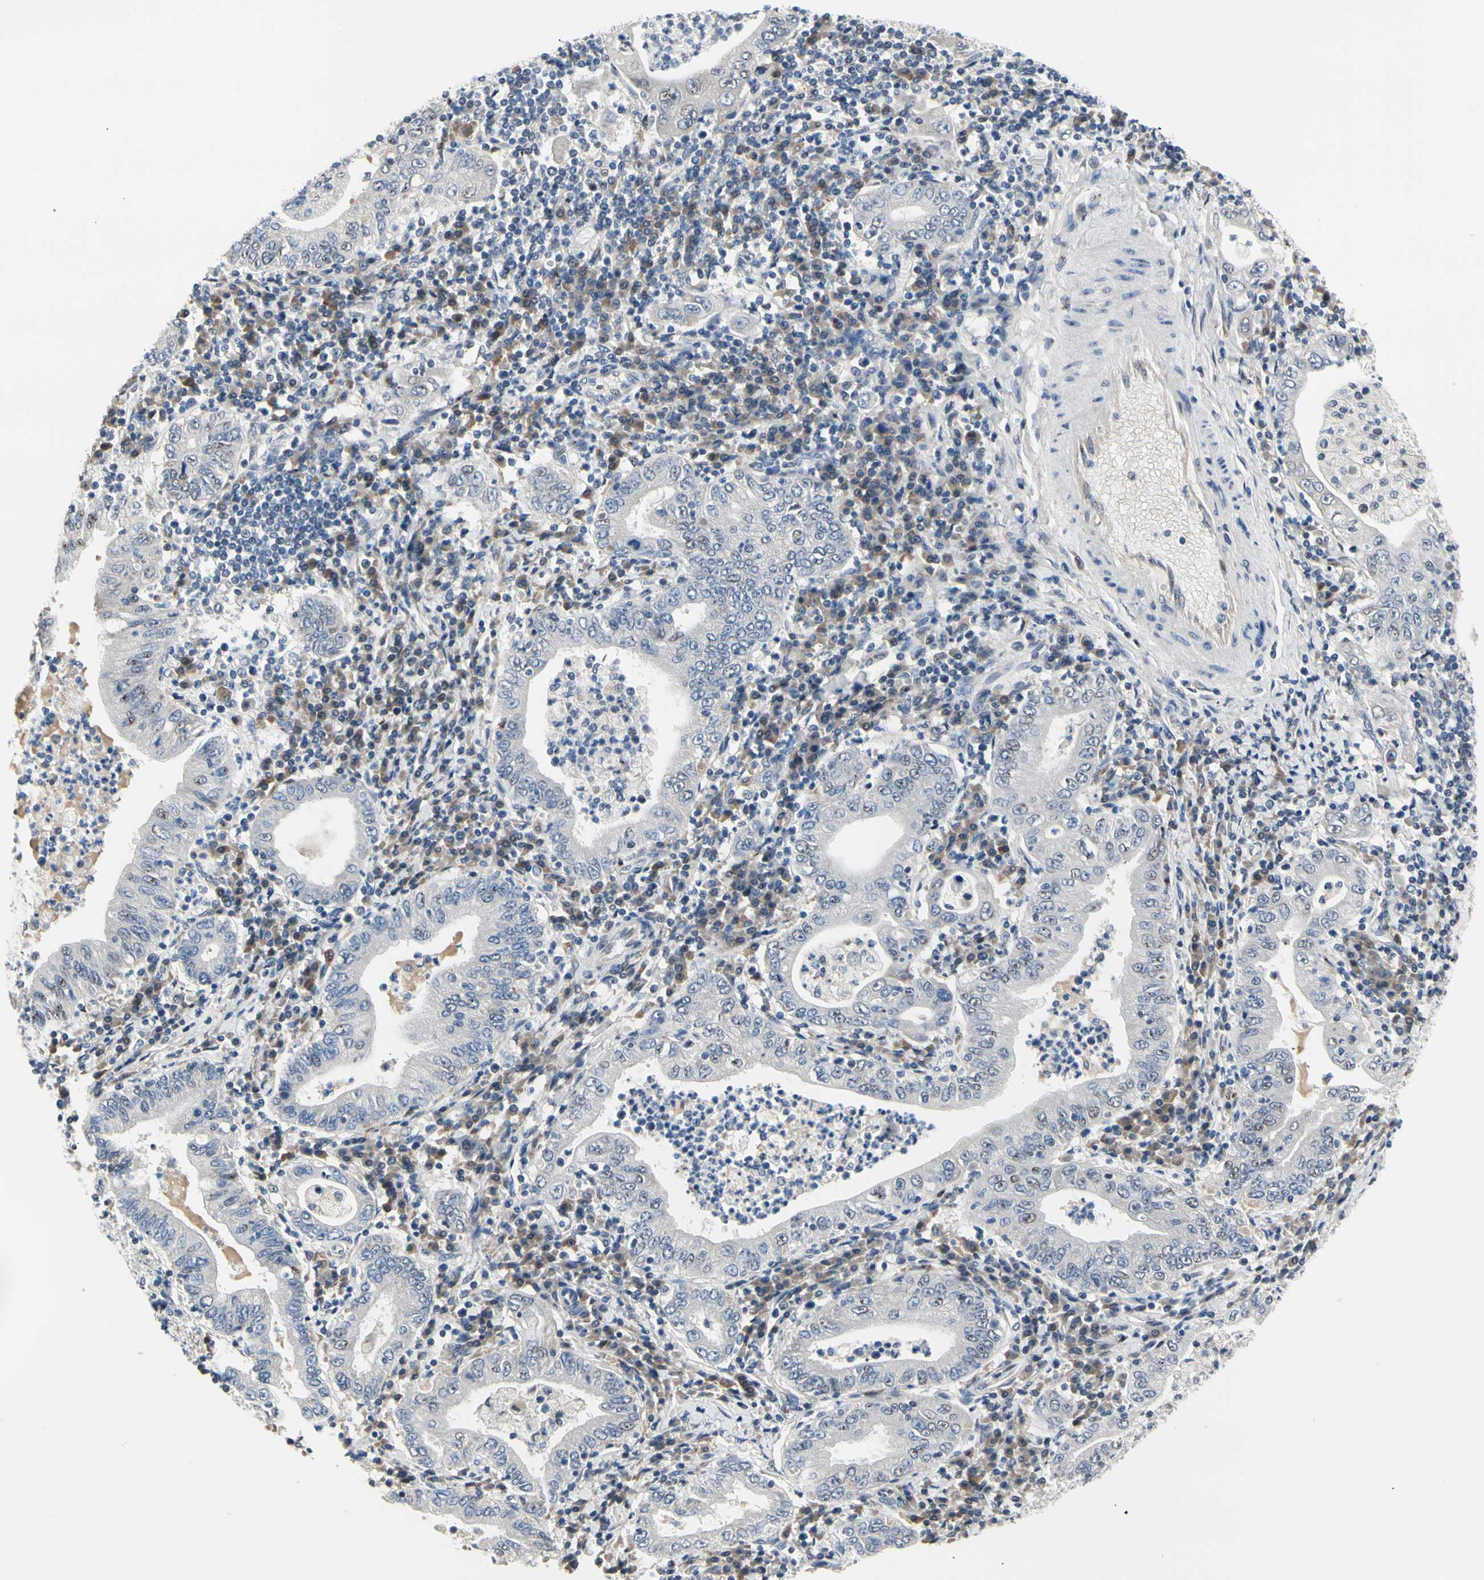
{"staining": {"intensity": "negative", "quantity": "none", "location": "none"}, "tissue": "stomach cancer", "cell_type": "Tumor cells", "image_type": "cancer", "snomed": [{"axis": "morphology", "description": "Normal tissue, NOS"}, {"axis": "morphology", "description": "Adenocarcinoma, NOS"}, {"axis": "topography", "description": "Esophagus"}, {"axis": "topography", "description": "Stomach, upper"}, {"axis": "topography", "description": "Peripheral nerve tissue"}], "caption": "Protein analysis of adenocarcinoma (stomach) reveals no significant expression in tumor cells.", "gene": "NFASC", "patient": {"sex": "male", "age": 62}}